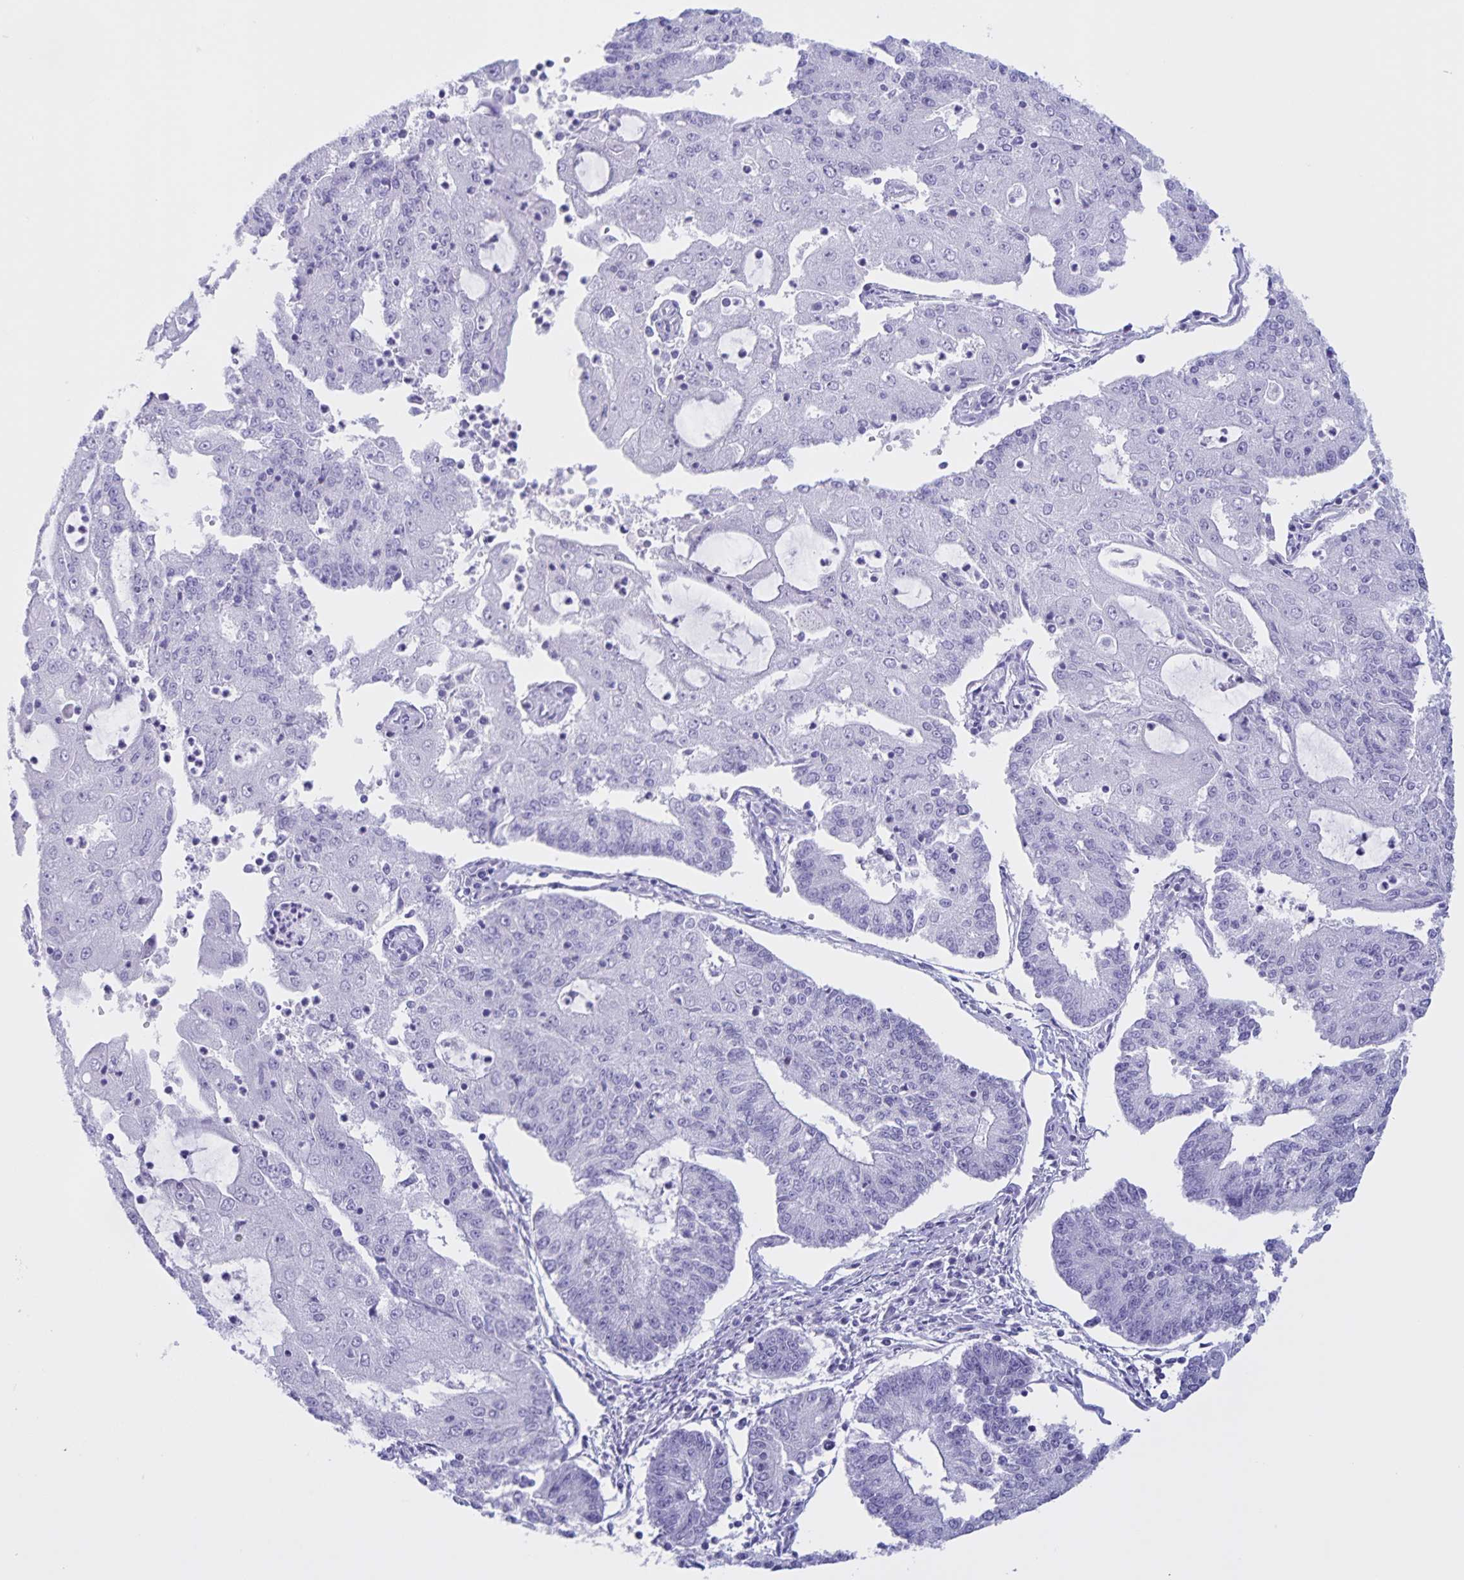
{"staining": {"intensity": "negative", "quantity": "none", "location": "none"}, "tissue": "endometrial cancer", "cell_type": "Tumor cells", "image_type": "cancer", "snomed": [{"axis": "morphology", "description": "Adenocarcinoma, NOS"}, {"axis": "topography", "description": "Endometrium"}], "caption": "Protein analysis of endometrial cancer shows no significant staining in tumor cells.", "gene": "TGIF2LX", "patient": {"sex": "female", "age": 56}}